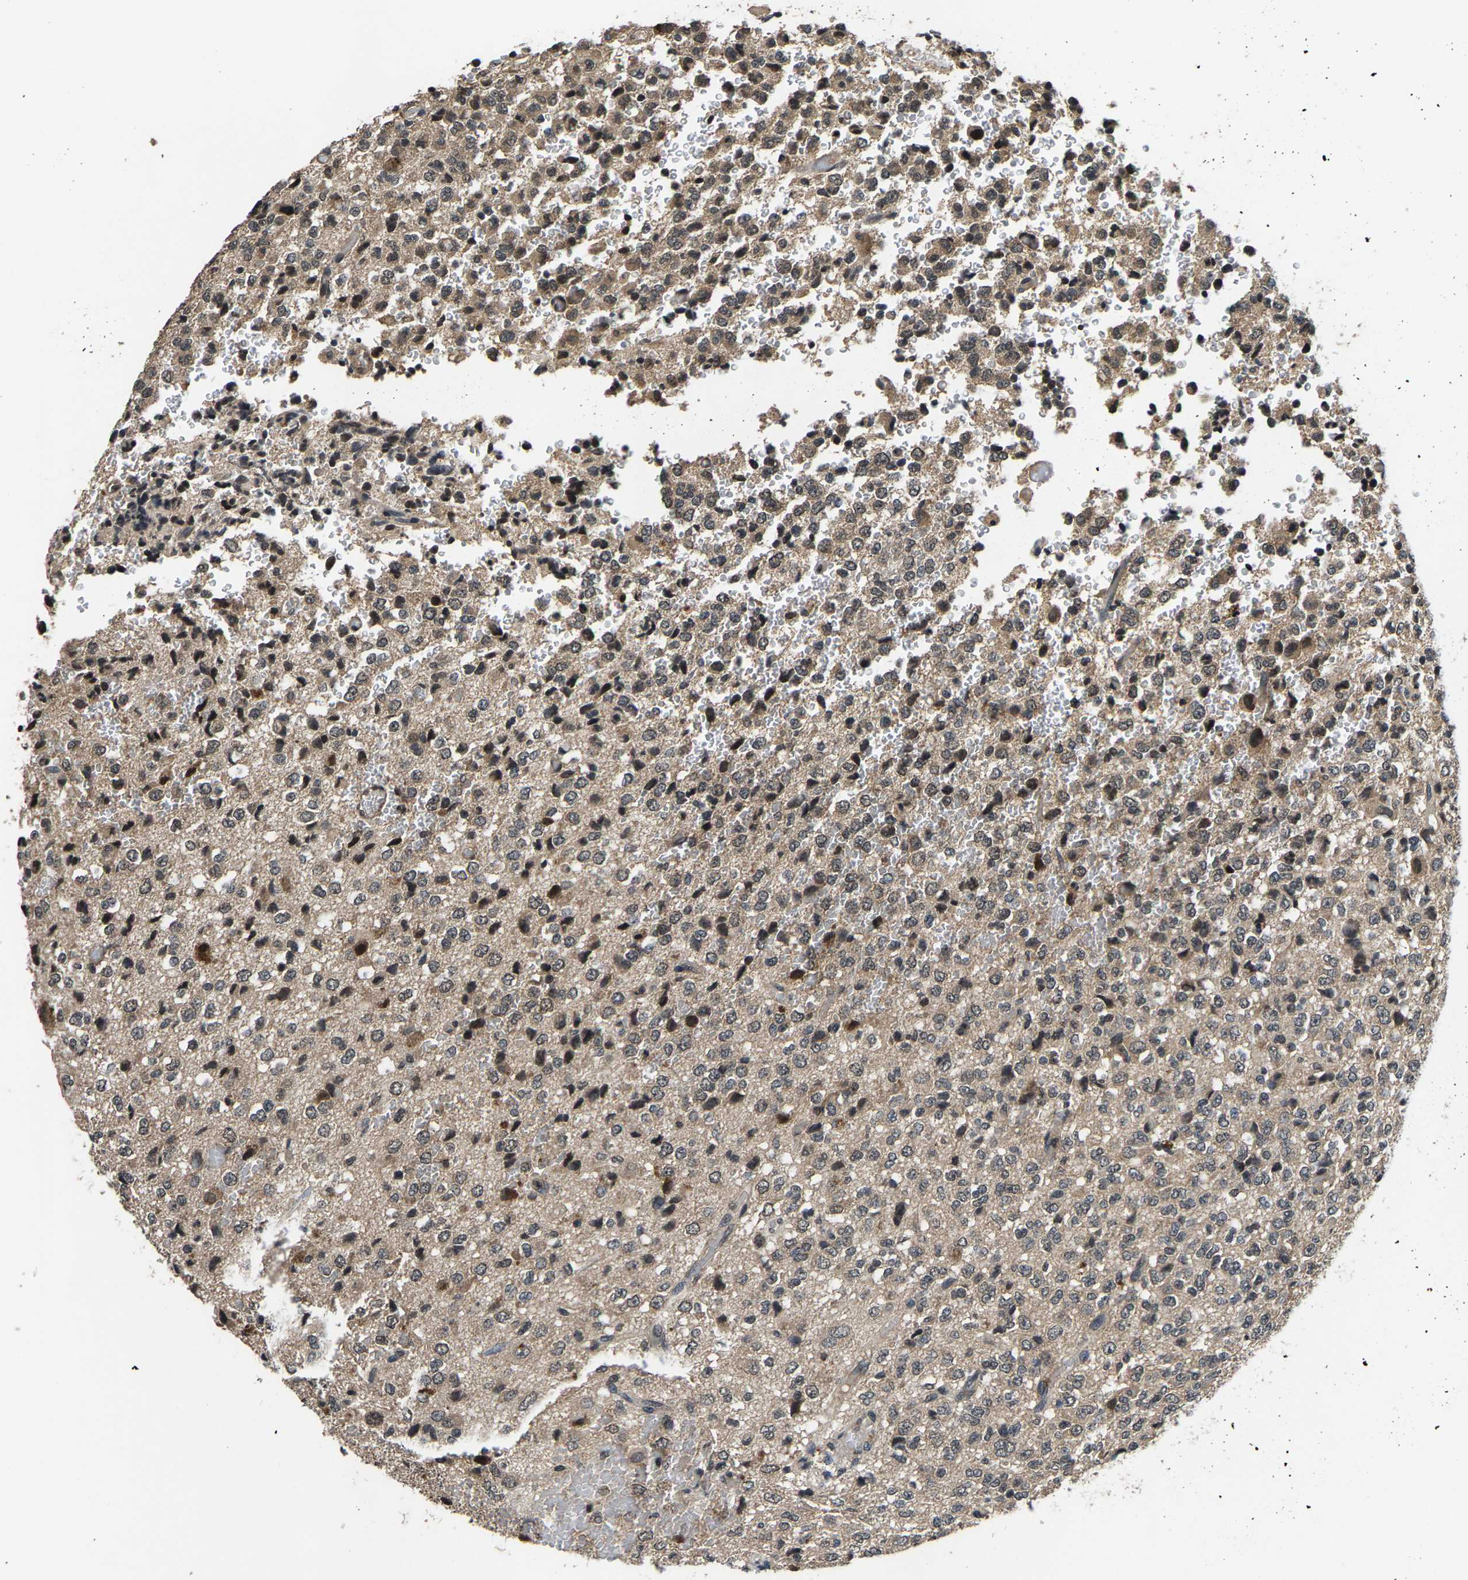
{"staining": {"intensity": "weak", "quantity": "25%-75%", "location": "cytoplasmic/membranous"}, "tissue": "glioma", "cell_type": "Tumor cells", "image_type": "cancer", "snomed": [{"axis": "morphology", "description": "Glioma, malignant, High grade"}, {"axis": "topography", "description": "pancreas cauda"}], "caption": "A brown stain labels weak cytoplasmic/membranous expression of a protein in malignant high-grade glioma tumor cells. (DAB (3,3'-diaminobenzidine) IHC with brightfield microscopy, high magnification).", "gene": "HUWE1", "patient": {"sex": "male", "age": 60}}